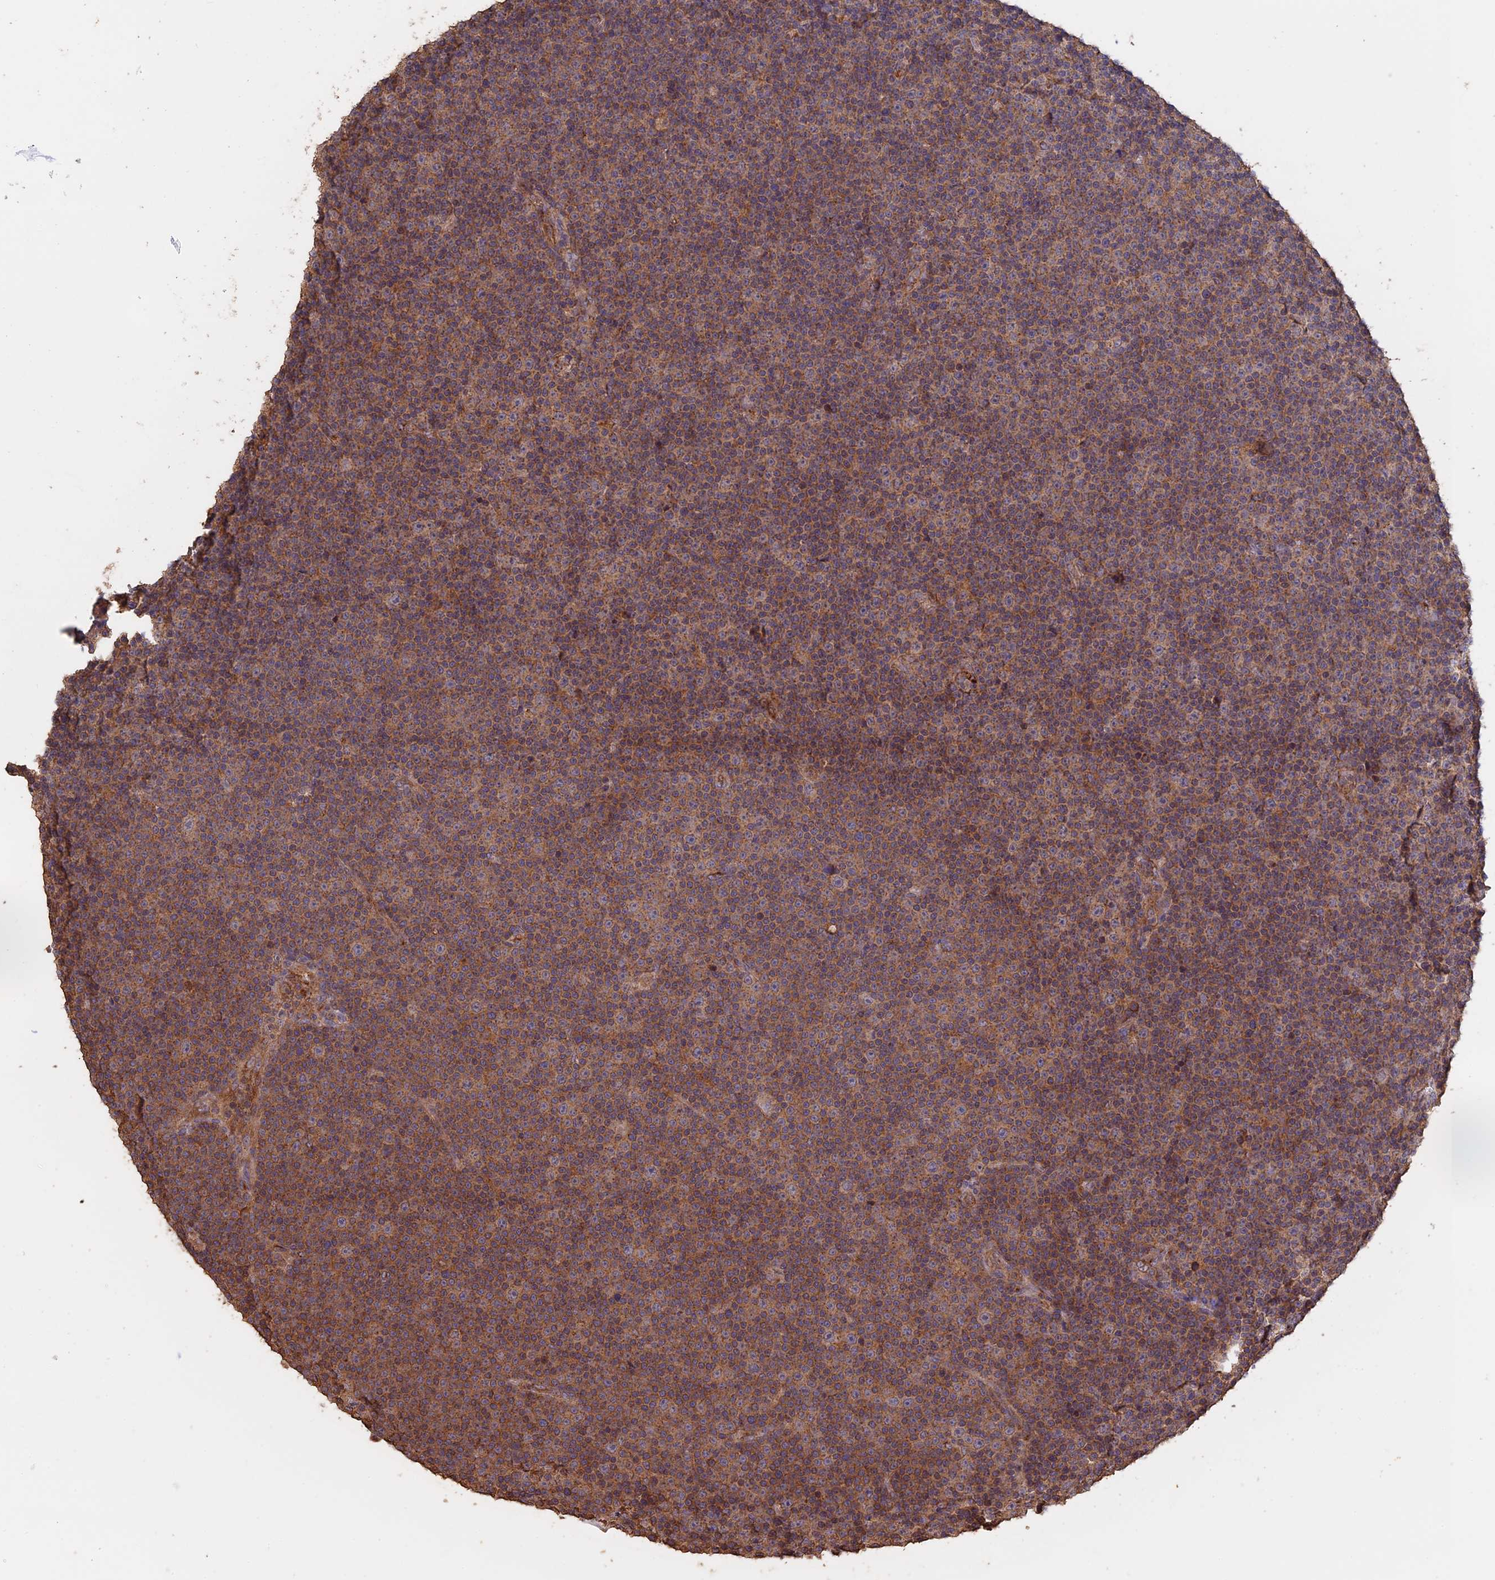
{"staining": {"intensity": "weak", "quantity": ">75%", "location": "cytoplasmic/membranous"}, "tissue": "lymphoma", "cell_type": "Tumor cells", "image_type": "cancer", "snomed": [{"axis": "morphology", "description": "Malignant lymphoma, non-Hodgkin's type, Low grade"}, {"axis": "topography", "description": "Lymph node"}], "caption": "Immunohistochemistry (IHC) histopathology image of neoplastic tissue: human malignant lymphoma, non-Hodgkin's type (low-grade) stained using immunohistochemistry shows low levels of weak protein expression localized specifically in the cytoplasmic/membranous of tumor cells, appearing as a cytoplasmic/membranous brown color.", "gene": "PIGQ", "patient": {"sex": "female", "age": 67}}